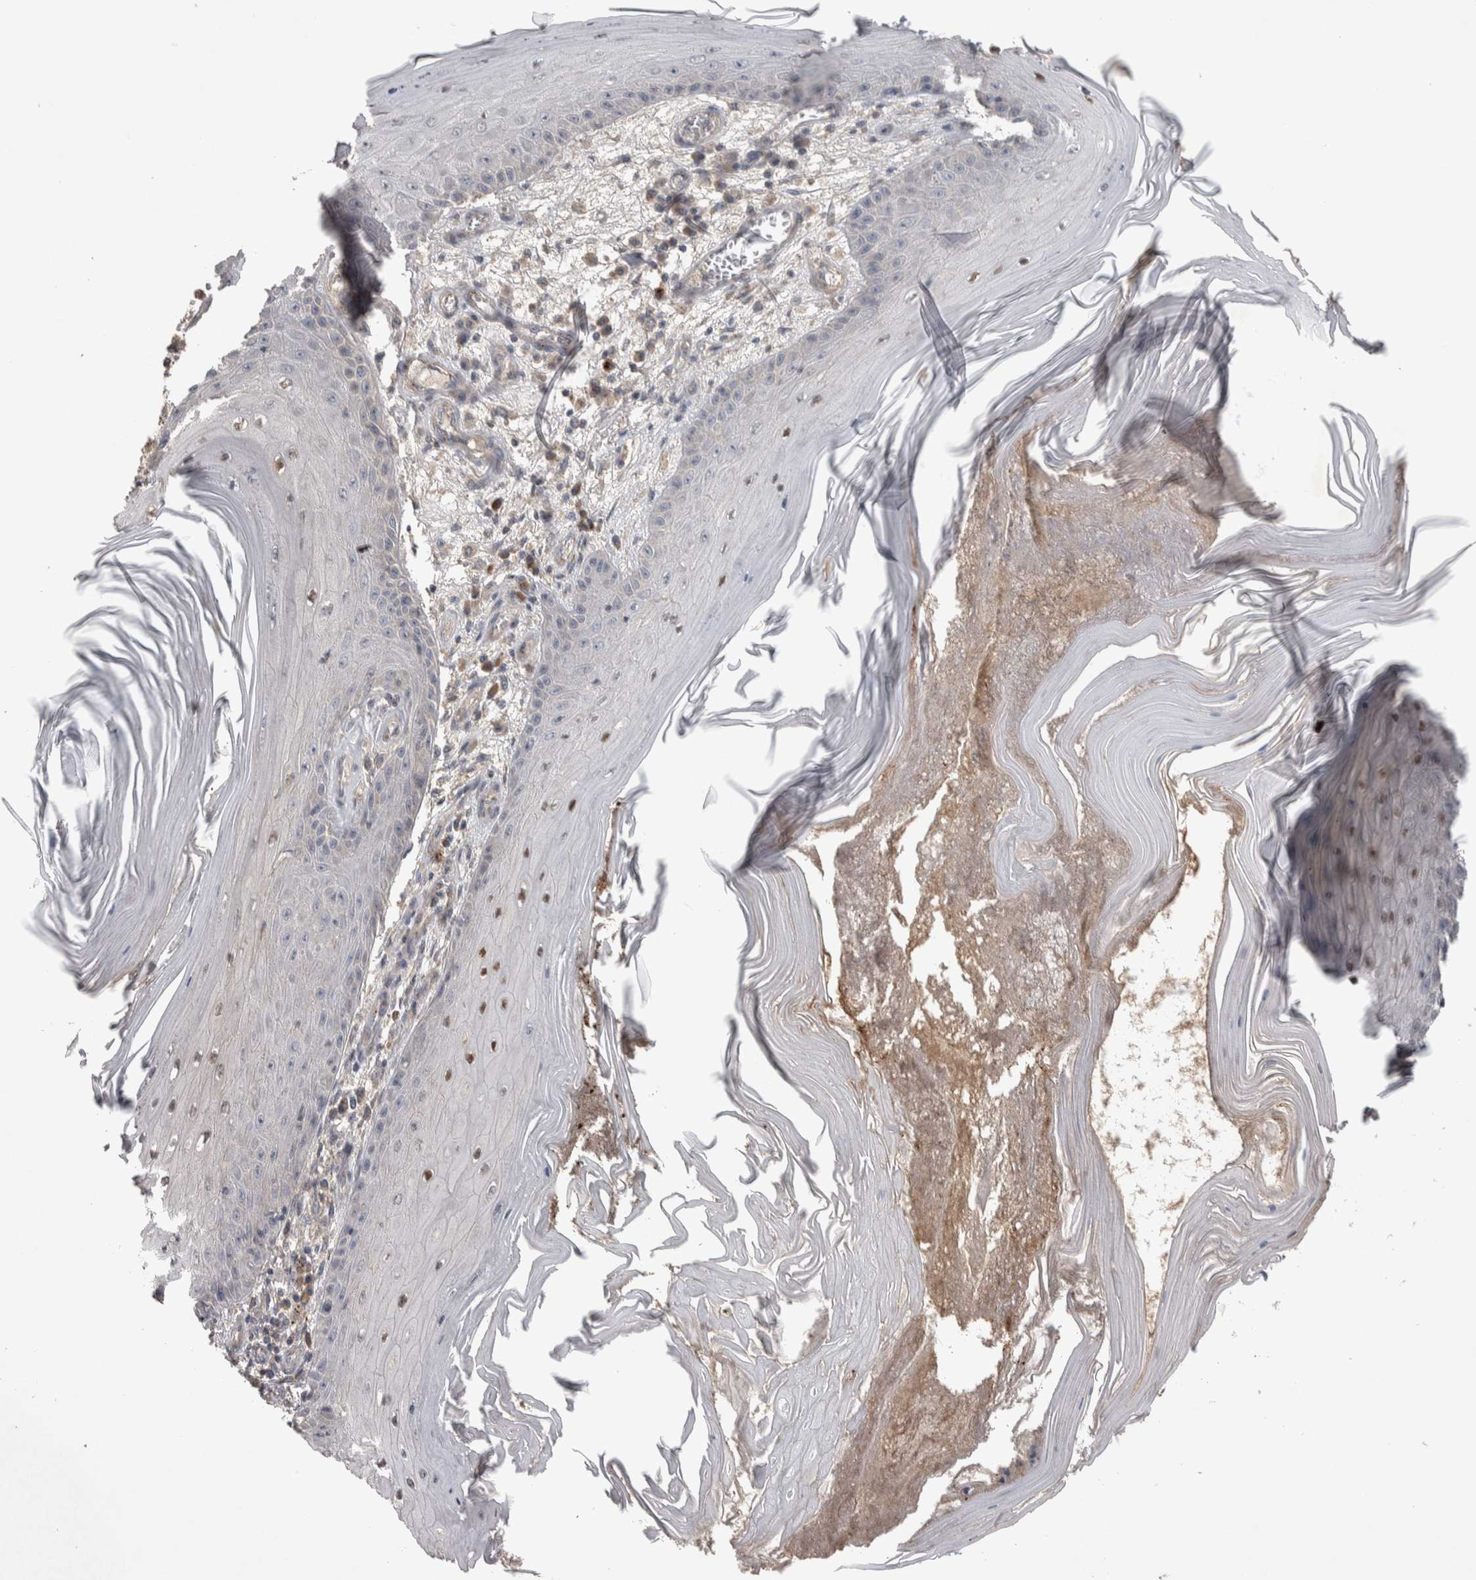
{"staining": {"intensity": "negative", "quantity": "none", "location": "none"}, "tissue": "skin cancer", "cell_type": "Tumor cells", "image_type": "cancer", "snomed": [{"axis": "morphology", "description": "Squamous cell carcinoma, NOS"}, {"axis": "topography", "description": "Skin"}], "caption": "Micrograph shows no protein staining in tumor cells of squamous cell carcinoma (skin) tissue.", "gene": "IFRD1", "patient": {"sex": "female", "age": 73}}